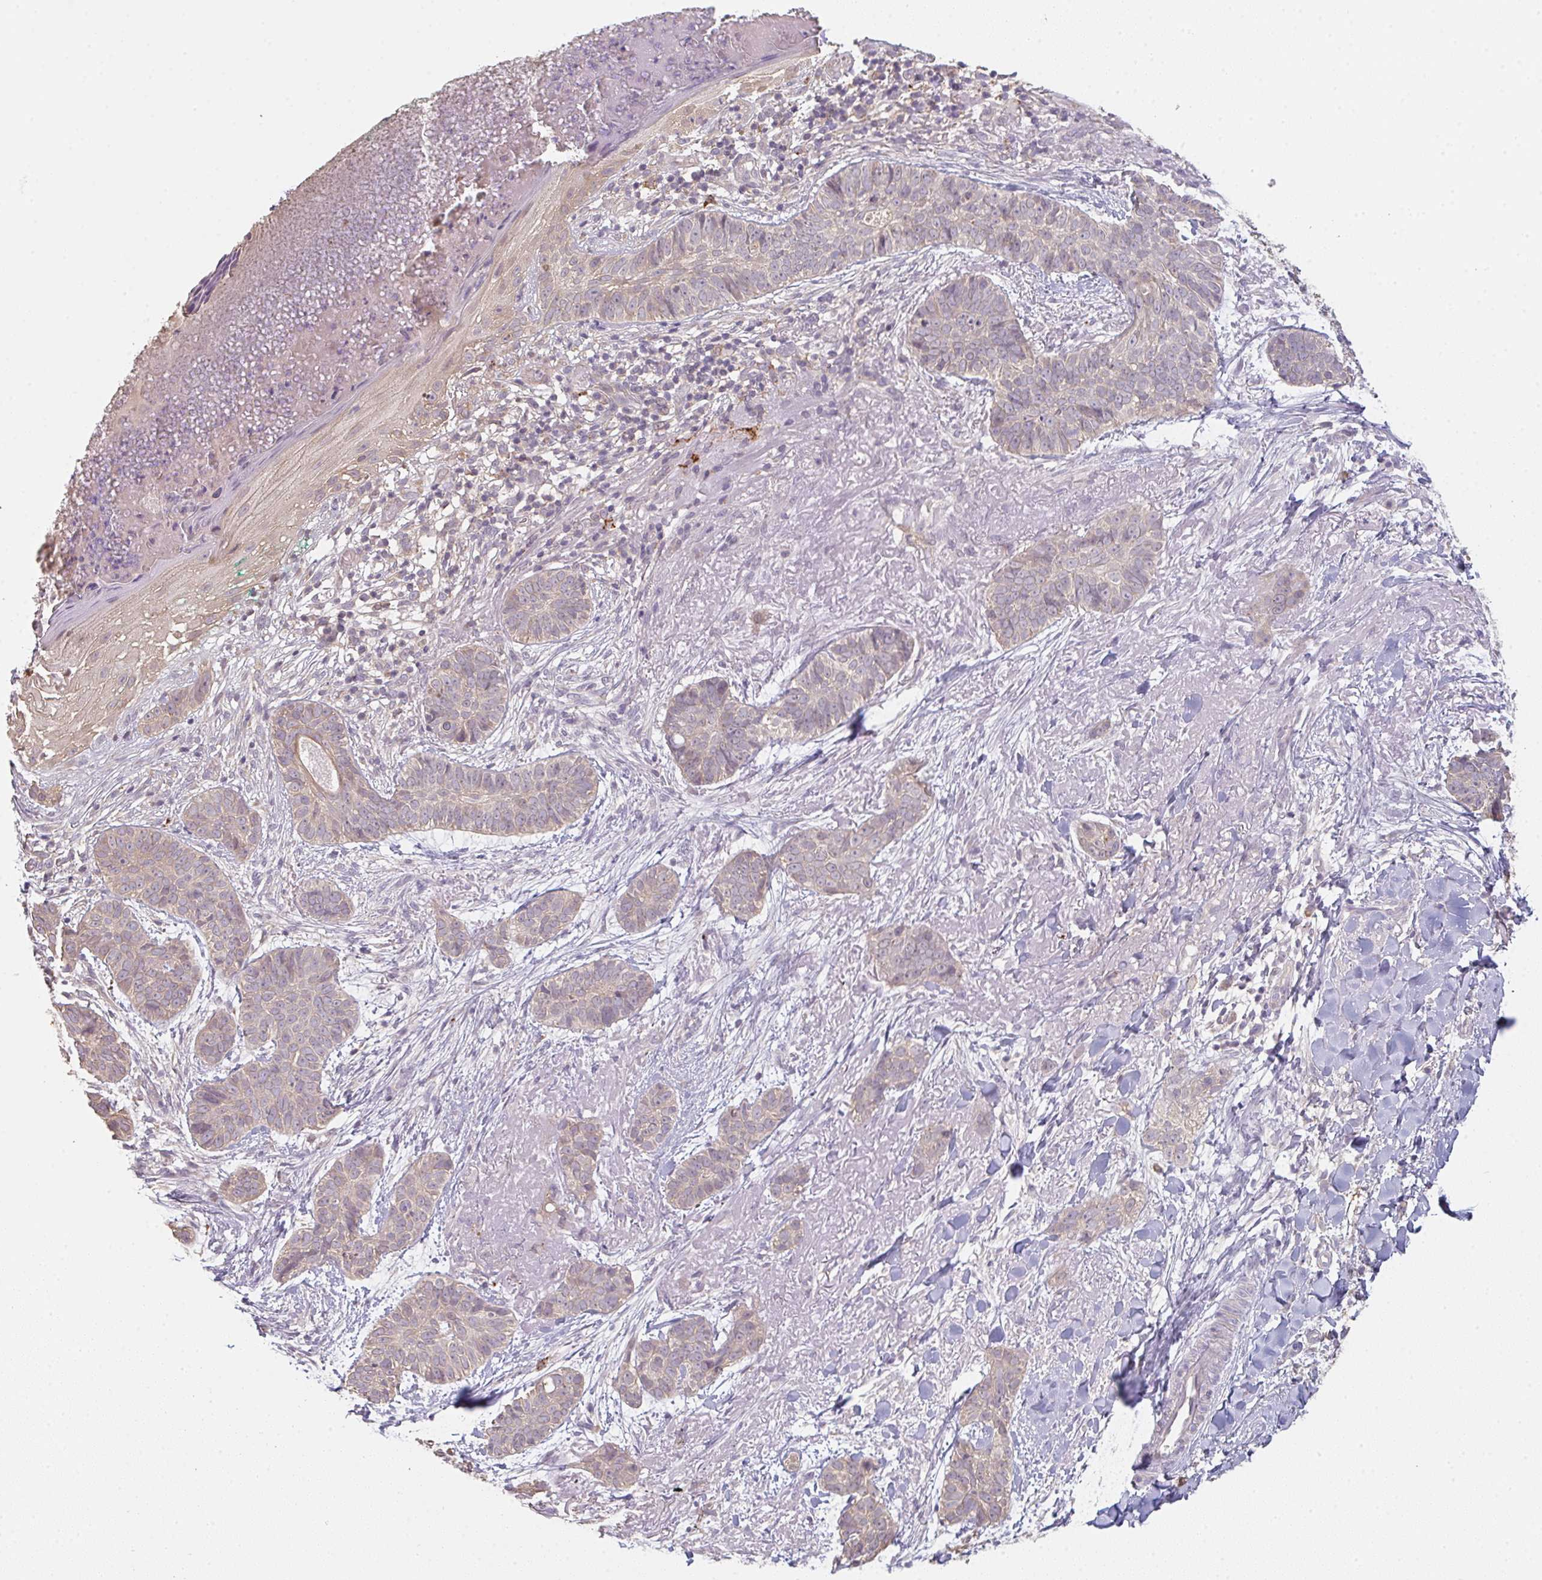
{"staining": {"intensity": "negative", "quantity": "none", "location": "none"}, "tissue": "skin cancer", "cell_type": "Tumor cells", "image_type": "cancer", "snomed": [{"axis": "morphology", "description": "Basal cell carcinoma"}, {"axis": "topography", "description": "Skin"}, {"axis": "topography", "description": "Skin of face"}, {"axis": "topography", "description": "Skin of nose"}], "caption": "Tumor cells are negative for brown protein staining in skin basal cell carcinoma. (IHC, brightfield microscopy, high magnification).", "gene": "TMEM237", "patient": {"sex": "female", "age": 86}}